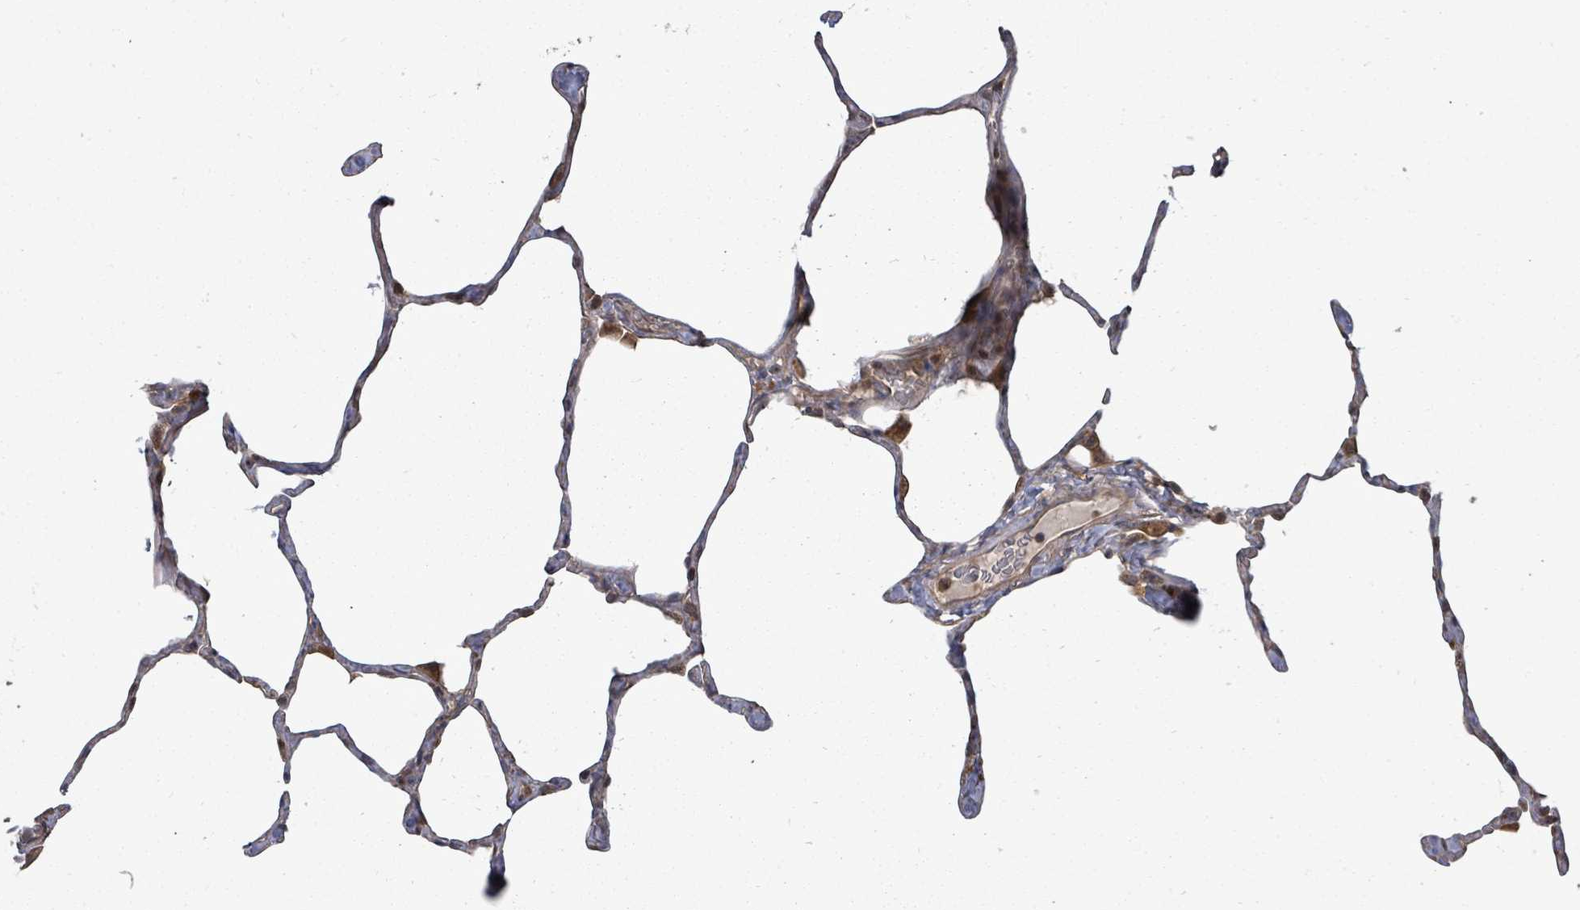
{"staining": {"intensity": "moderate", "quantity": "25%-75%", "location": "cytoplasmic/membranous"}, "tissue": "lung", "cell_type": "Alveolar cells", "image_type": "normal", "snomed": [{"axis": "morphology", "description": "Normal tissue, NOS"}, {"axis": "topography", "description": "Lung"}], "caption": "Protein staining reveals moderate cytoplasmic/membranous positivity in about 25%-75% of alveolar cells in unremarkable lung.", "gene": "EIF3CL", "patient": {"sex": "male", "age": 65}}